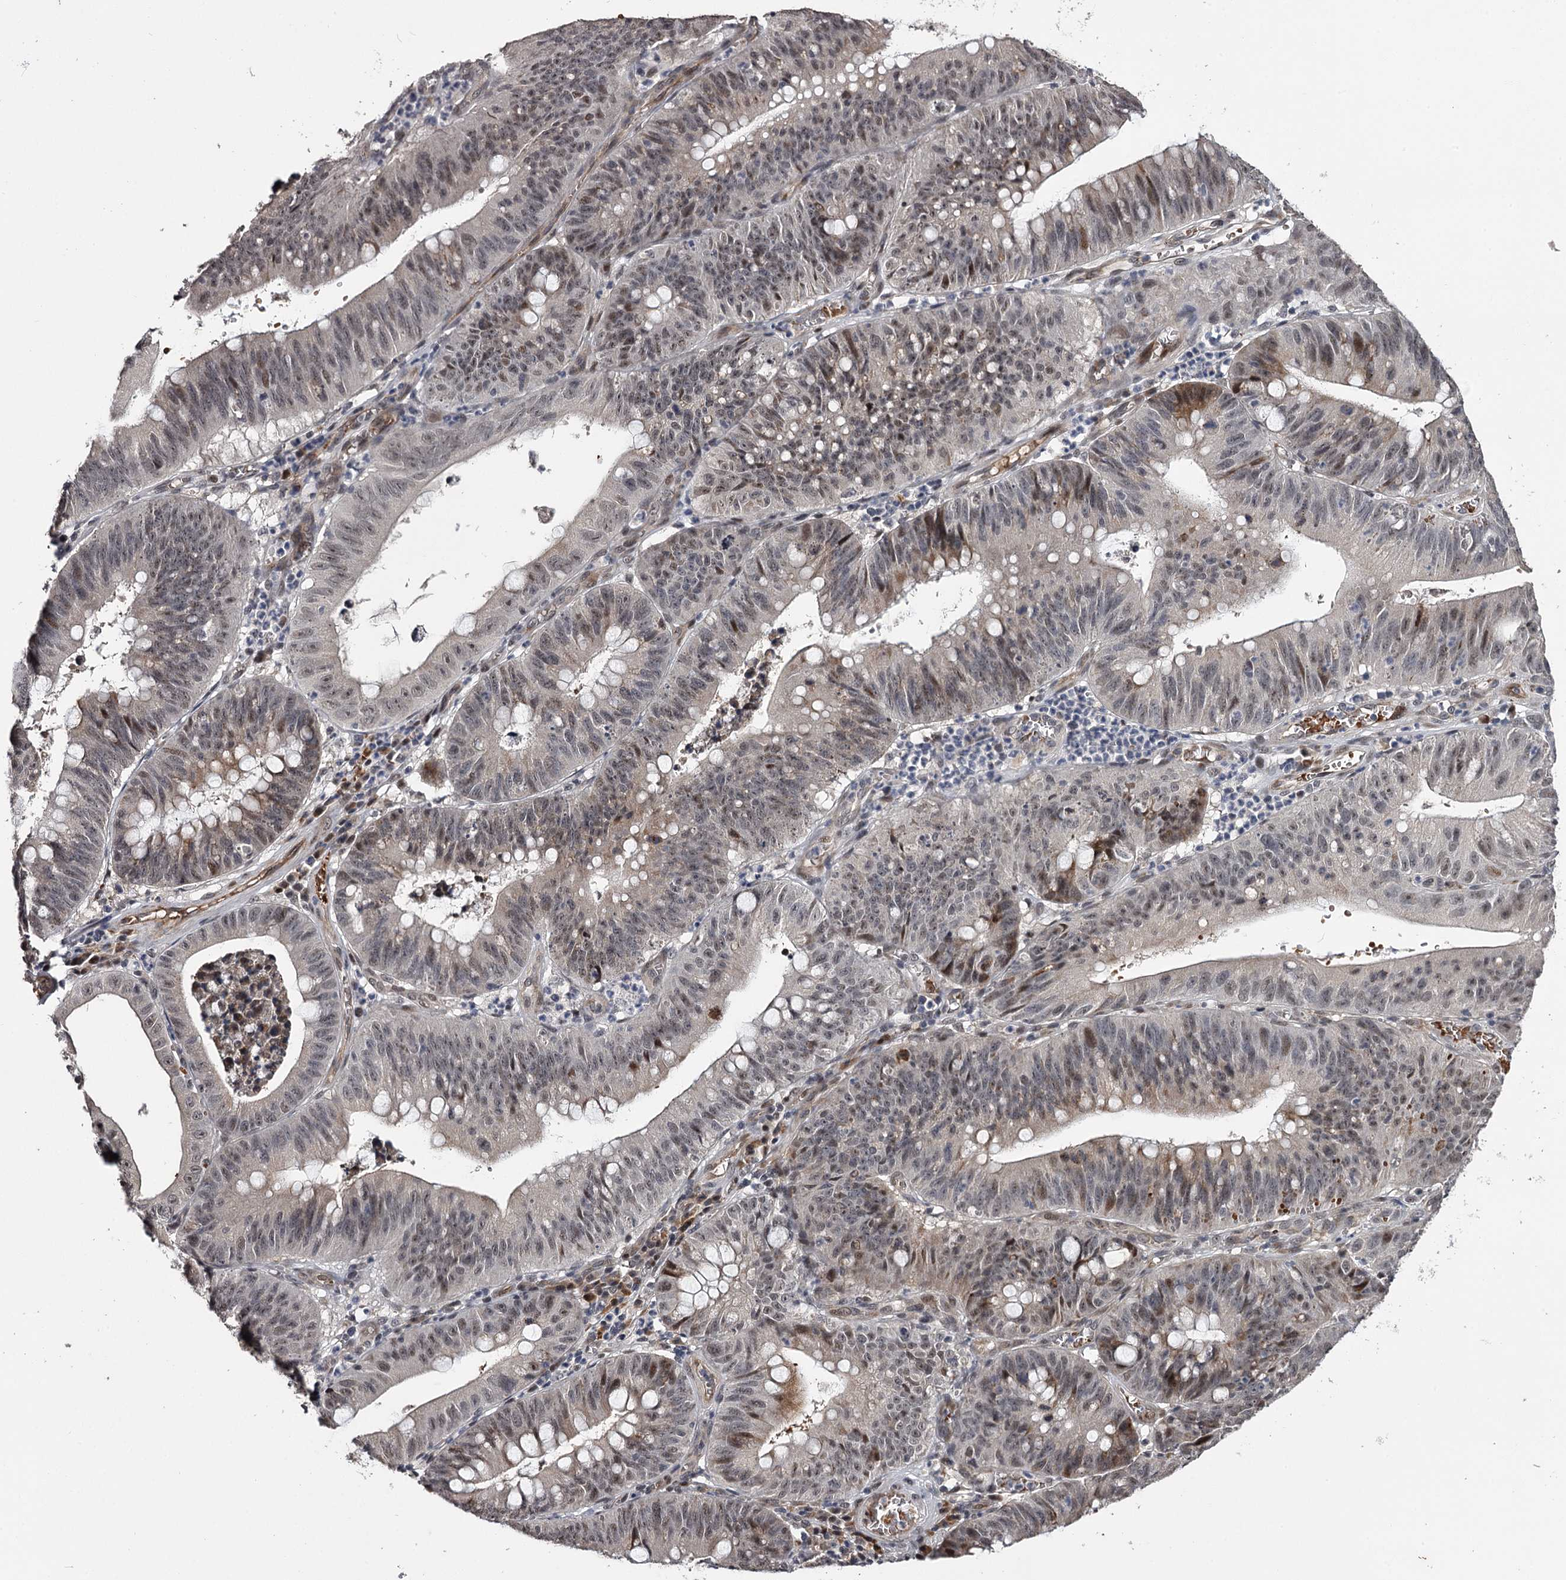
{"staining": {"intensity": "moderate", "quantity": "<25%", "location": "cytoplasmic/membranous,nuclear"}, "tissue": "stomach cancer", "cell_type": "Tumor cells", "image_type": "cancer", "snomed": [{"axis": "morphology", "description": "Adenocarcinoma, NOS"}, {"axis": "topography", "description": "Stomach"}], "caption": "DAB immunohistochemical staining of human stomach cancer displays moderate cytoplasmic/membranous and nuclear protein staining in about <25% of tumor cells.", "gene": "RNF44", "patient": {"sex": "male", "age": 59}}